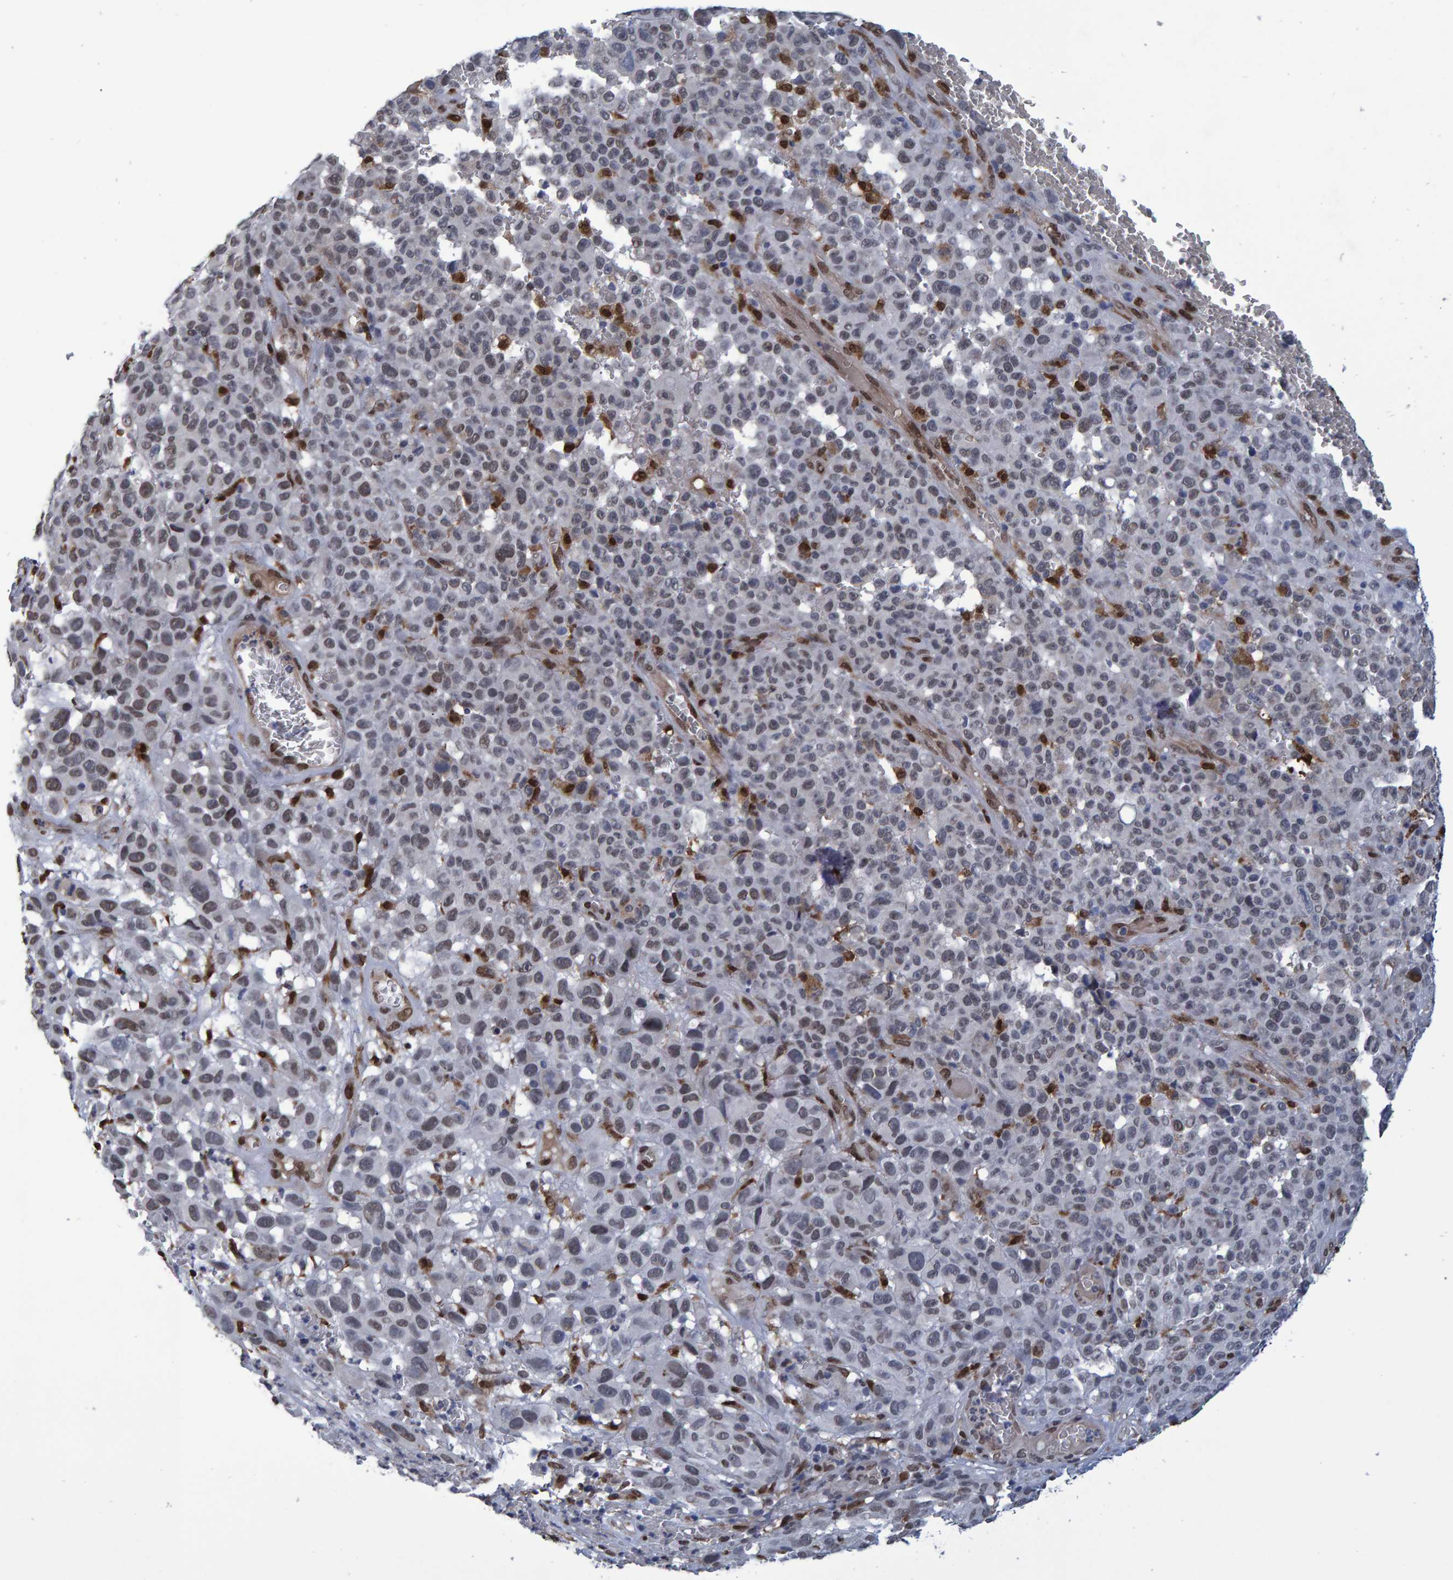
{"staining": {"intensity": "weak", "quantity": "25%-75%", "location": "nuclear"}, "tissue": "melanoma", "cell_type": "Tumor cells", "image_type": "cancer", "snomed": [{"axis": "morphology", "description": "Malignant melanoma, NOS"}, {"axis": "topography", "description": "Skin"}], "caption": "This is an image of IHC staining of malignant melanoma, which shows weak staining in the nuclear of tumor cells.", "gene": "QKI", "patient": {"sex": "female", "age": 82}}